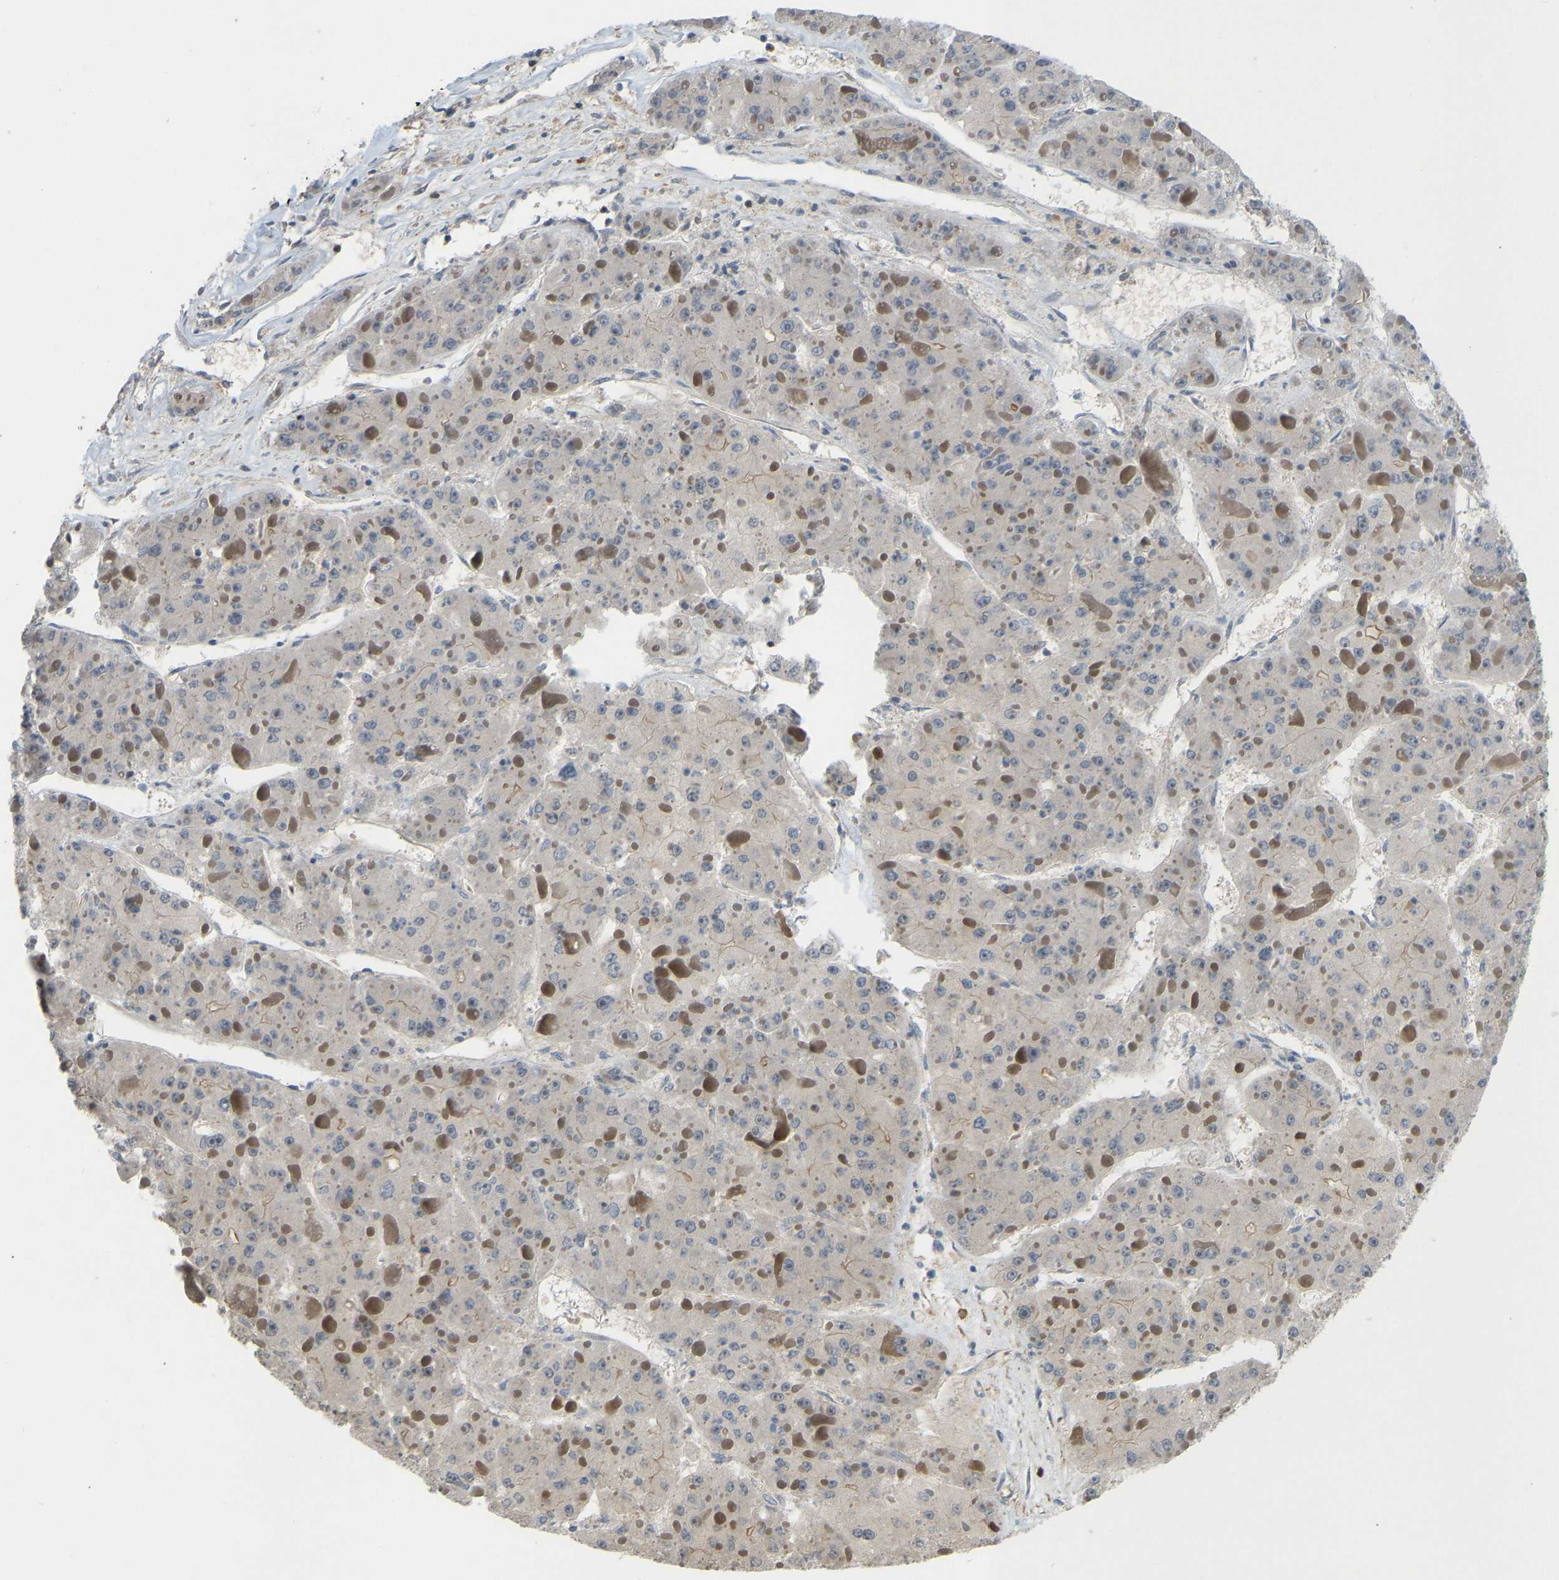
{"staining": {"intensity": "negative", "quantity": "none", "location": "none"}, "tissue": "liver cancer", "cell_type": "Tumor cells", "image_type": "cancer", "snomed": [{"axis": "morphology", "description": "Carcinoma, Hepatocellular, NOS"}, {"axis": "topography", "description": "Liver"}], "caption": "Photomicrograph shows no significant protein staining in tumor cells of hepatocellular carcinoma (liver).", "gene": "KIAA1671", "patient": {"sex": "female", "age": 73}}